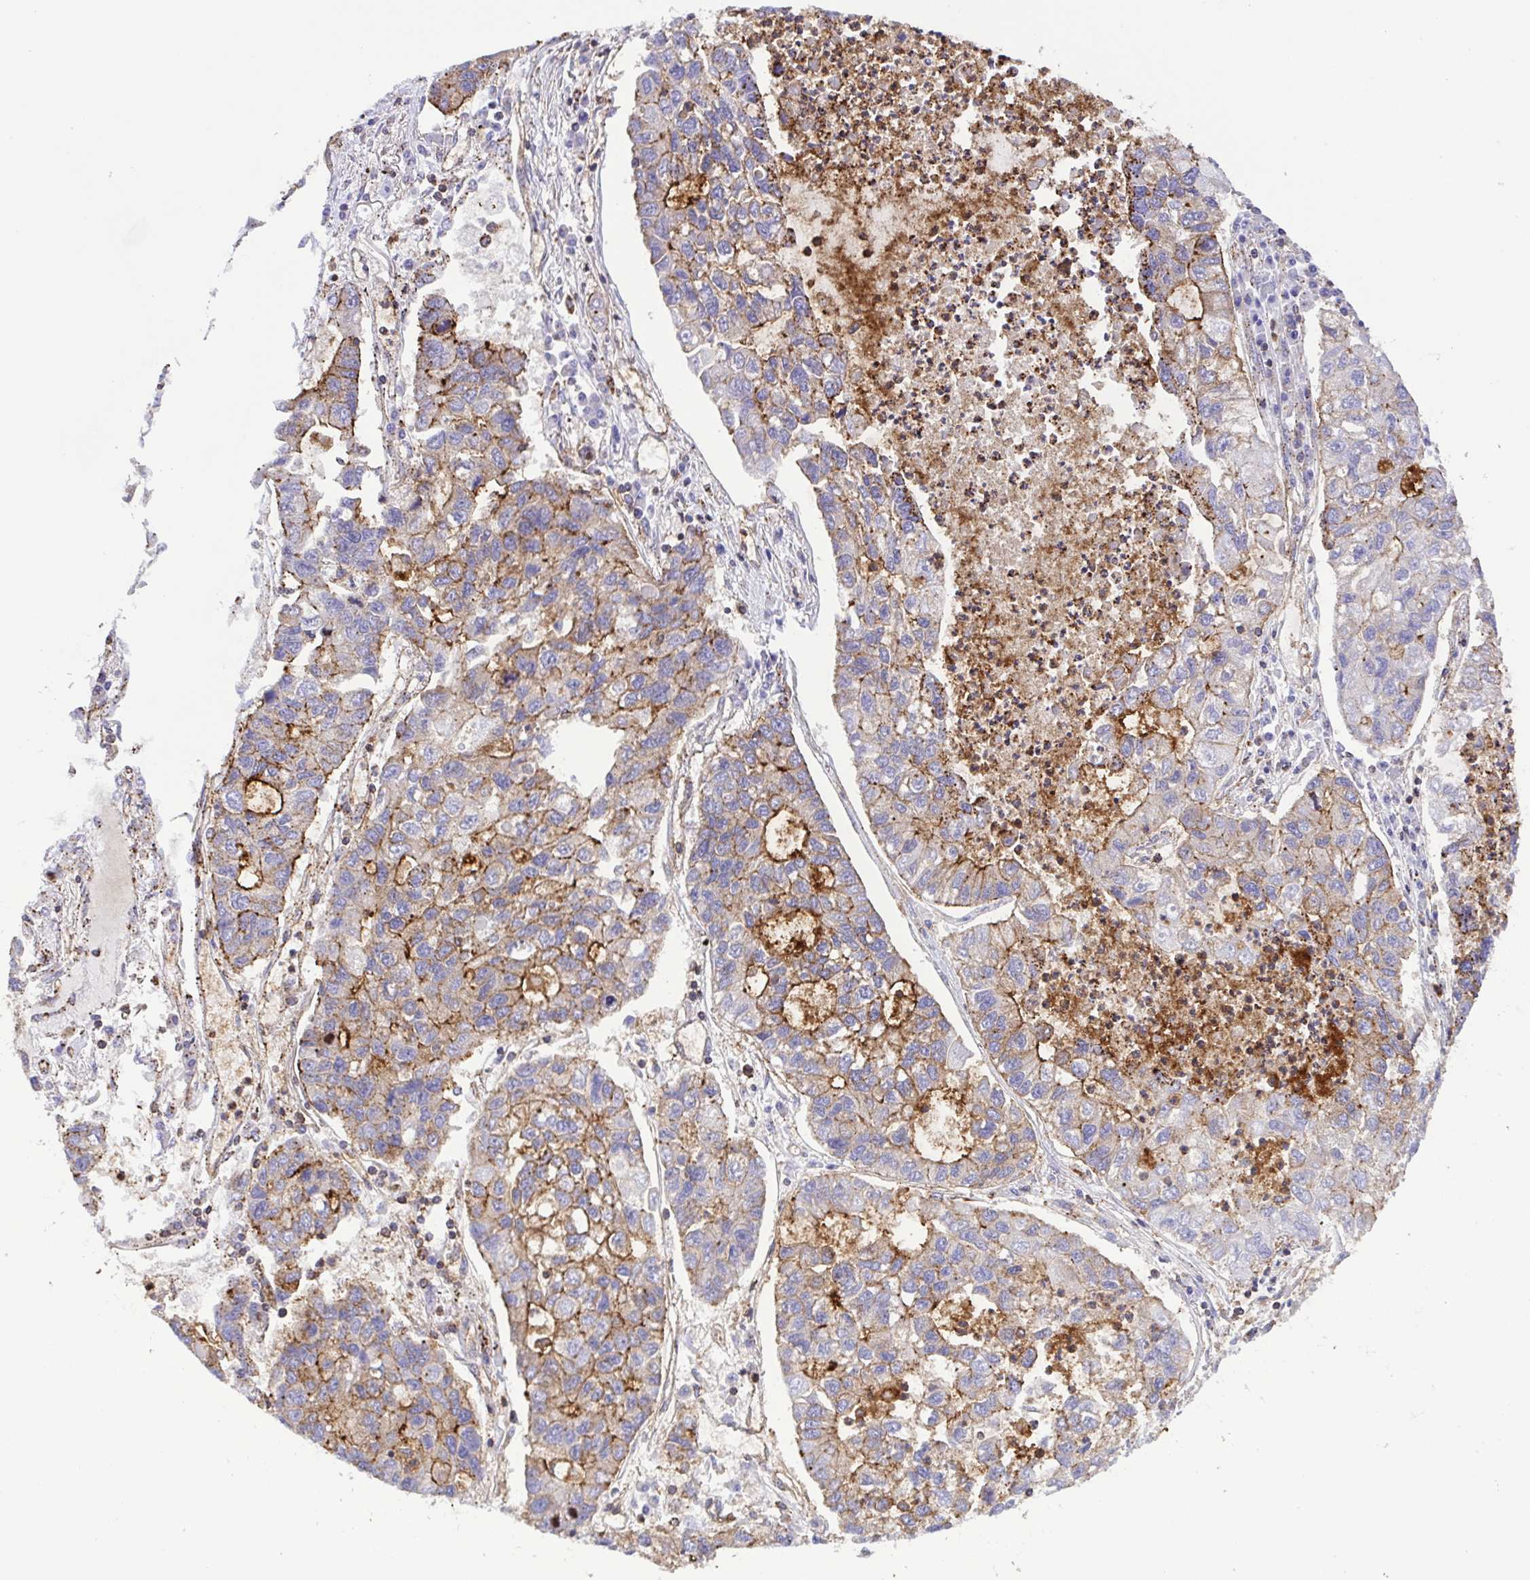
{"staining": {"intensity": "moderate", "quantity": "25%-75%", "location": "cytoplasmic/membranous"}, "tissue": "lung cancer", "cell_type": "Tumor cells", "image_type": "cancer", "snomed": [{"axis": "morphology", "description": "Adenocarcinoma, NOS"}, {"axis": "topography", "description": "Bronchus"}, {"axis": "topography", "description": "Lung"}], "caption": "Lung cancer stained for a protein (brown) exhibits moderate cytoplasmic/membranous positive expression in approximately 25%-75% of tumor cells.", "gene": "CHMP1B", "patient": {"sex": "female", "age": 51}}